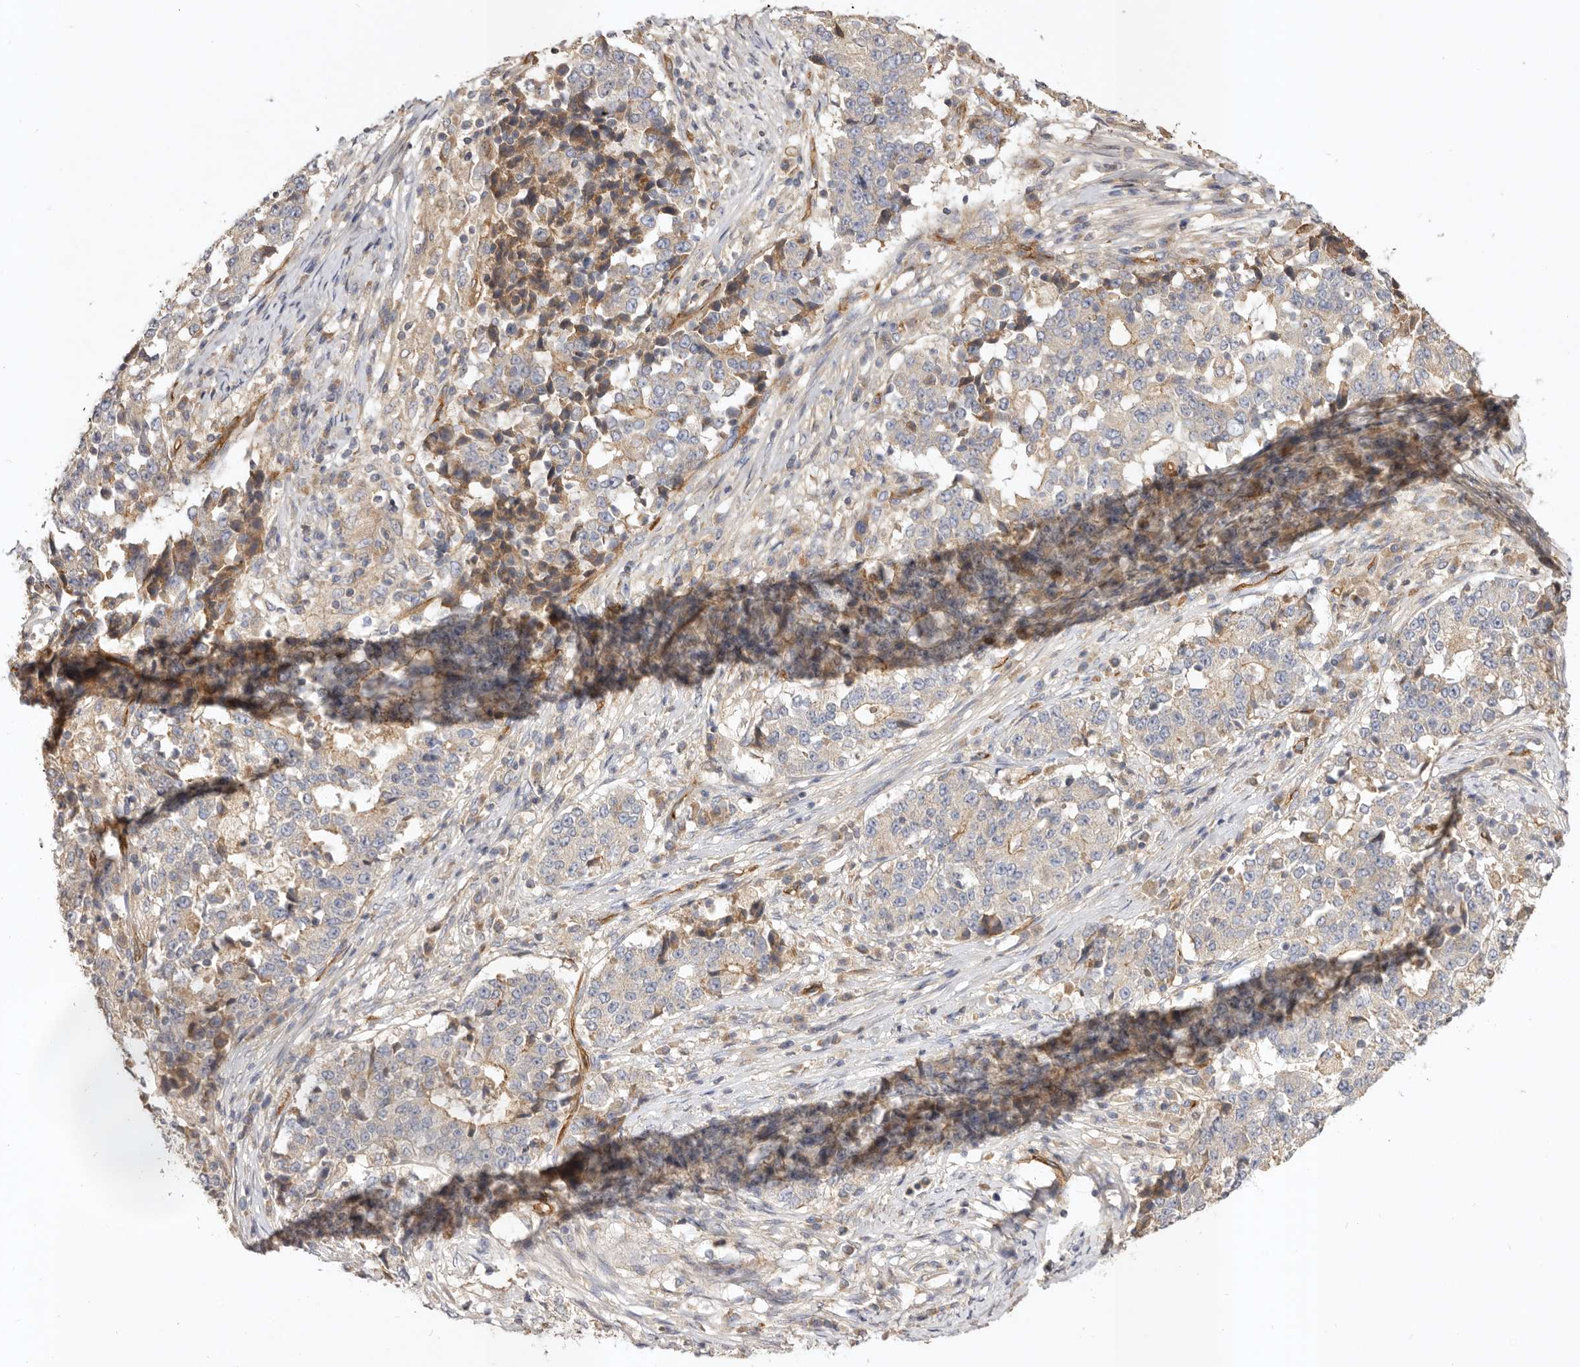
{"staining": {"intensity": "weak", "quantity": "<25%", "location": "cytoplasmic/membranous"}, "tissue": "stomach cancer", "cell_type": "Tumor cells", "image_type": "cancer", "snomed": [{"axis": "morphology", "description": "Adenocarcinoma, NOS"}, {"axis": "topography", "description": "Stomach"}], "caption": "The histopathology image exhibits no staining of tumor cells in stomach cancer.", "gene": "ADAMTS9", "patient": {"sex": "male", "age": 59}}